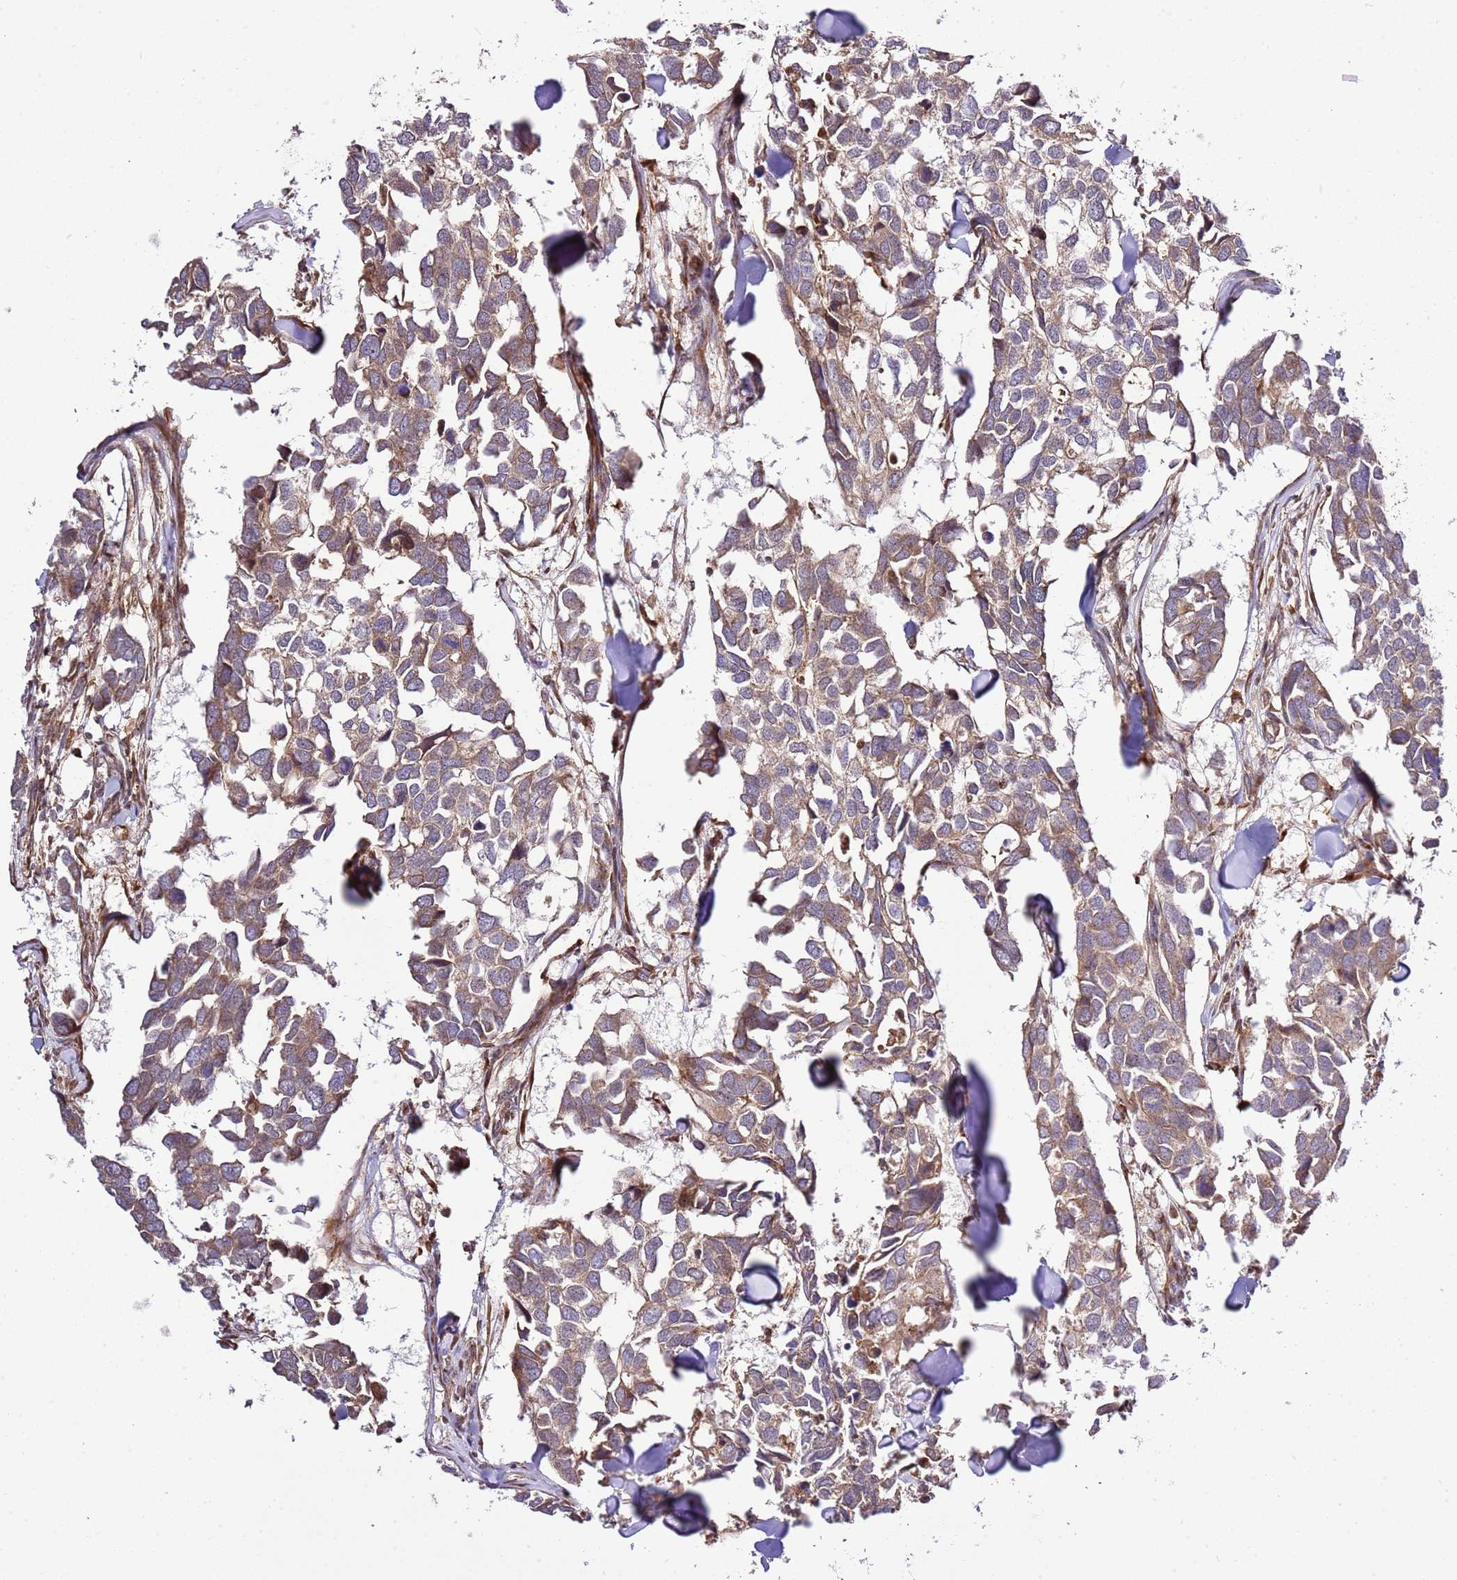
{"staining": {"intensity": "moderate", "quantity": ">75%", "location": "cytoplasmic/membranous"}, "tissue": "breast cancer", "cell_type": "Tumor cells", "image_type": "cancer", "snomed": [{"axis": "morphology", "description": "Duct carcinoma"}, {"axis": "topography", "description": "Breast"}], "caption": "A photomicrograph of intraductal carcinoma (breast) stained for a protein exhibits moderate cytoplasmic/membranous brown staining in tumor cells.", "gene": "RASA3", "patient": {"sex": "female", "age": 83}}